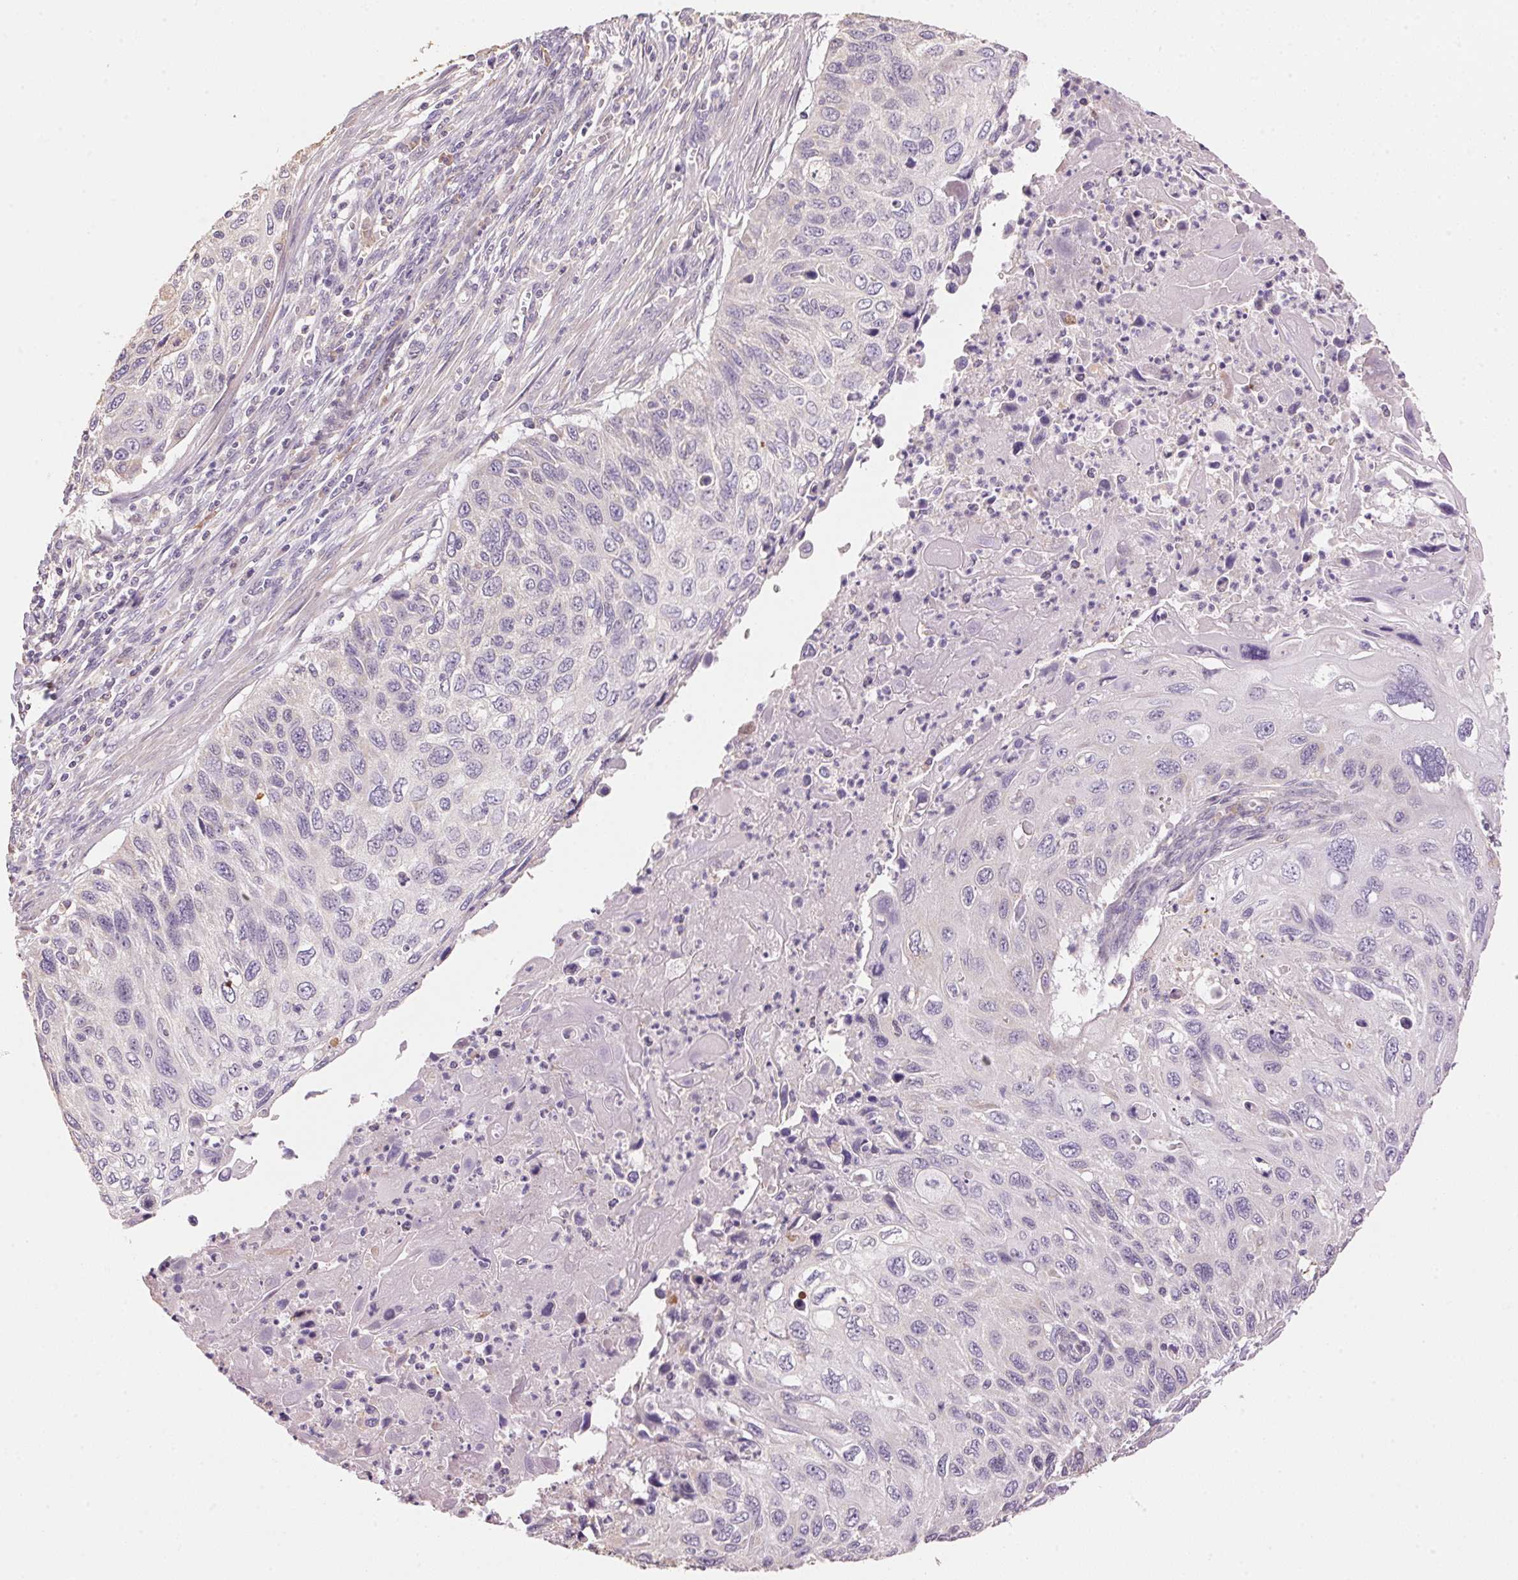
{"staining": {"intensity": "negative", "quantity": "none", "location": "none"}, "tissue": "cervical cancer", "cell_type": "Tumor cells", "image_type": "cancer", "snomed": [{"axis": "morphology", "description": "Squamous cell carcinoma, NOS"}, {"axis": "topography", "description": "Cervix"}], "caption": "DAB (3,3'-diaminobenzidine) immunohistochemical staining of human cervical squamous cell carcinoma demonstrates no significant expression in tumor cells.", "gene": "LYZL6", "patient": {"sex": "female", "age": 70}}